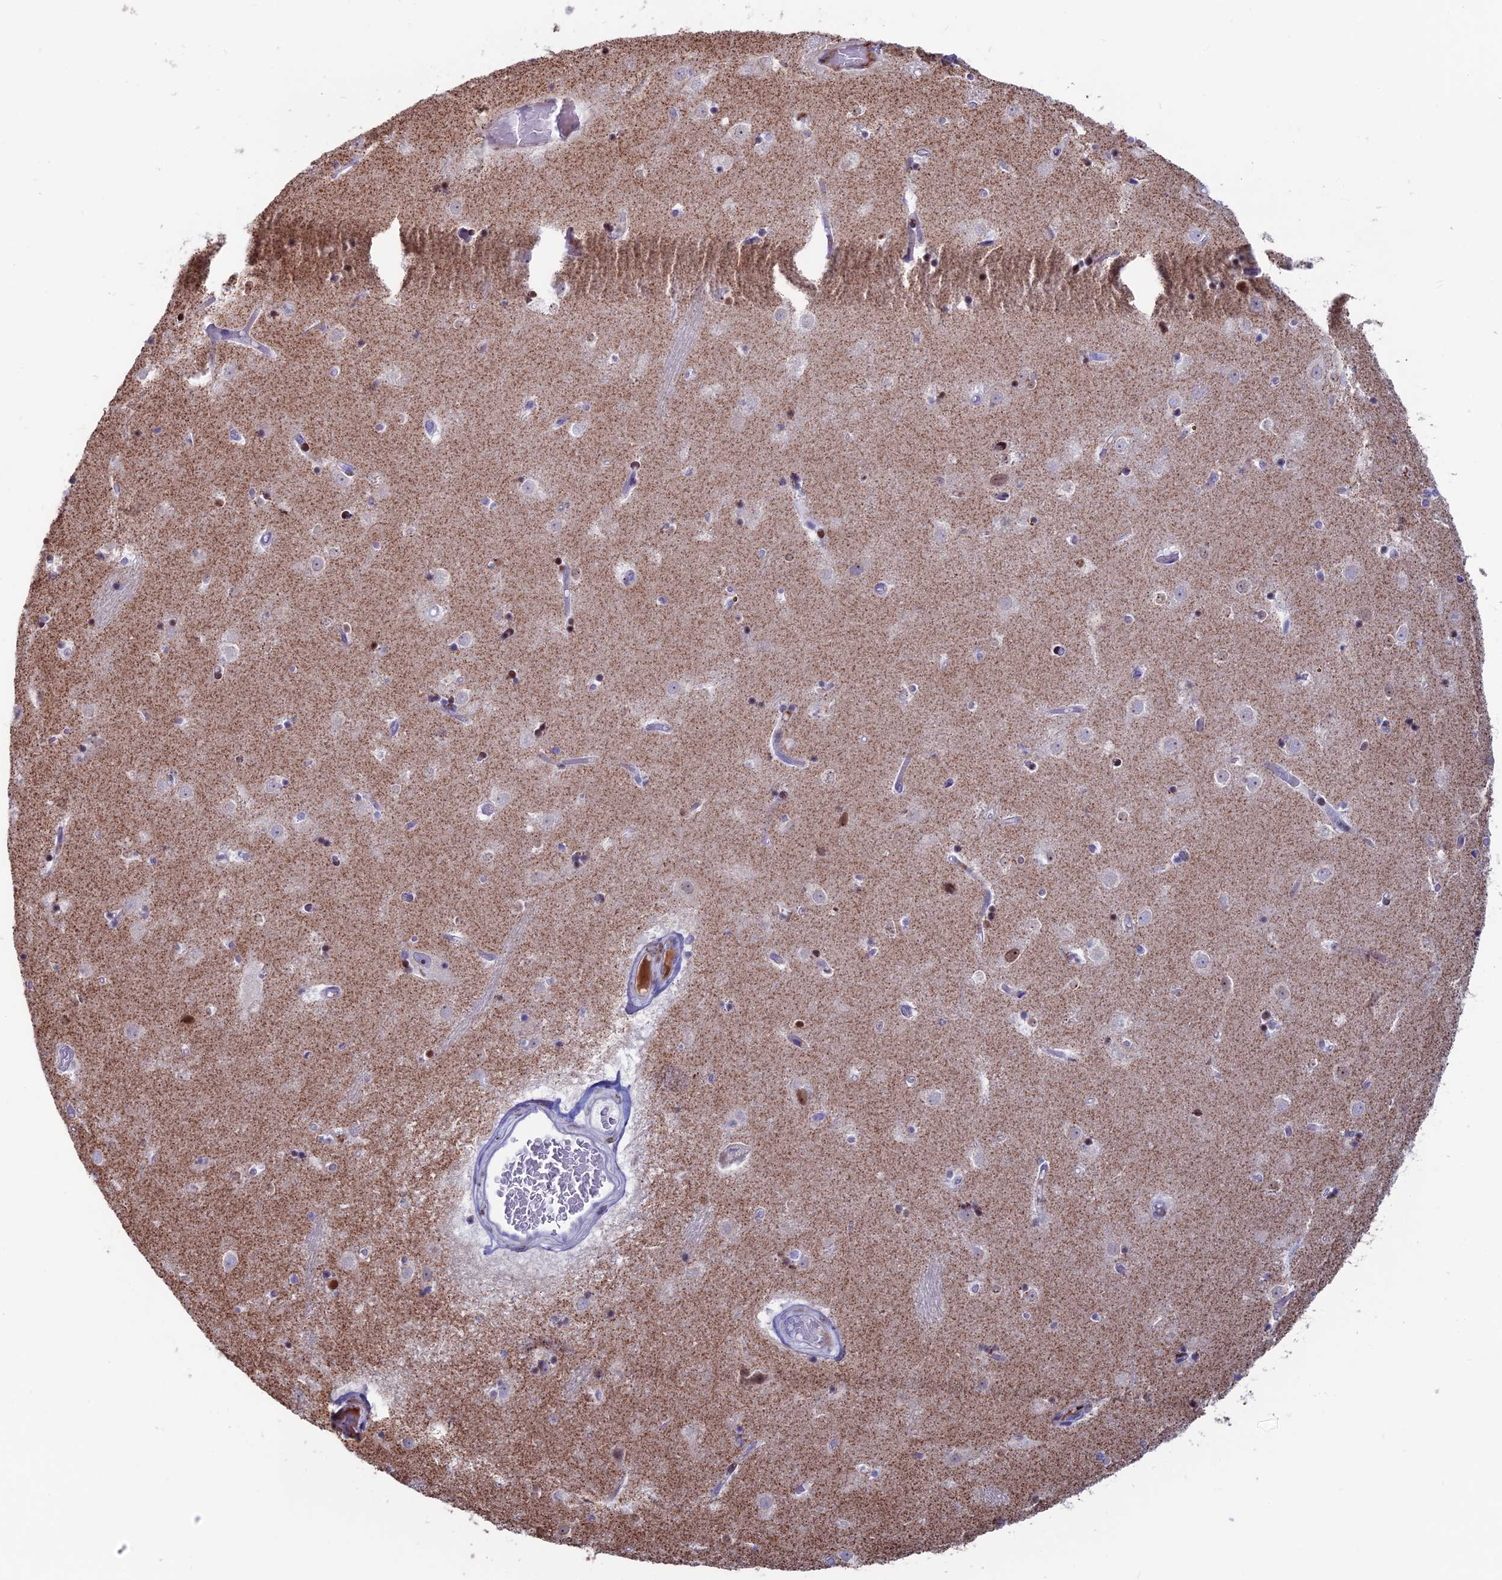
{"staining": {"intensity": "moderate", "quantity": "<25%", "location": "cytoplasmic/membranous"}, "tissue": "caudate", "cell_type": "Glial cells", "image_type": "normal", "snomed": [{"axis": "morphology", "description": "Normal tissue, NOS"}, {"axis": "topography", "description": "Lateral ventricle wall"}], "caption": "The micrograph demonstrates staining of unremarkable caudate, revealing moderate cytoplasmic/membranous protein expression (brown color) within glial cells. The protein is shown in brown color, while the nuclei are stained blue.", "gene": "CERS6", "patient": {"sex": "female", "age": 52}}